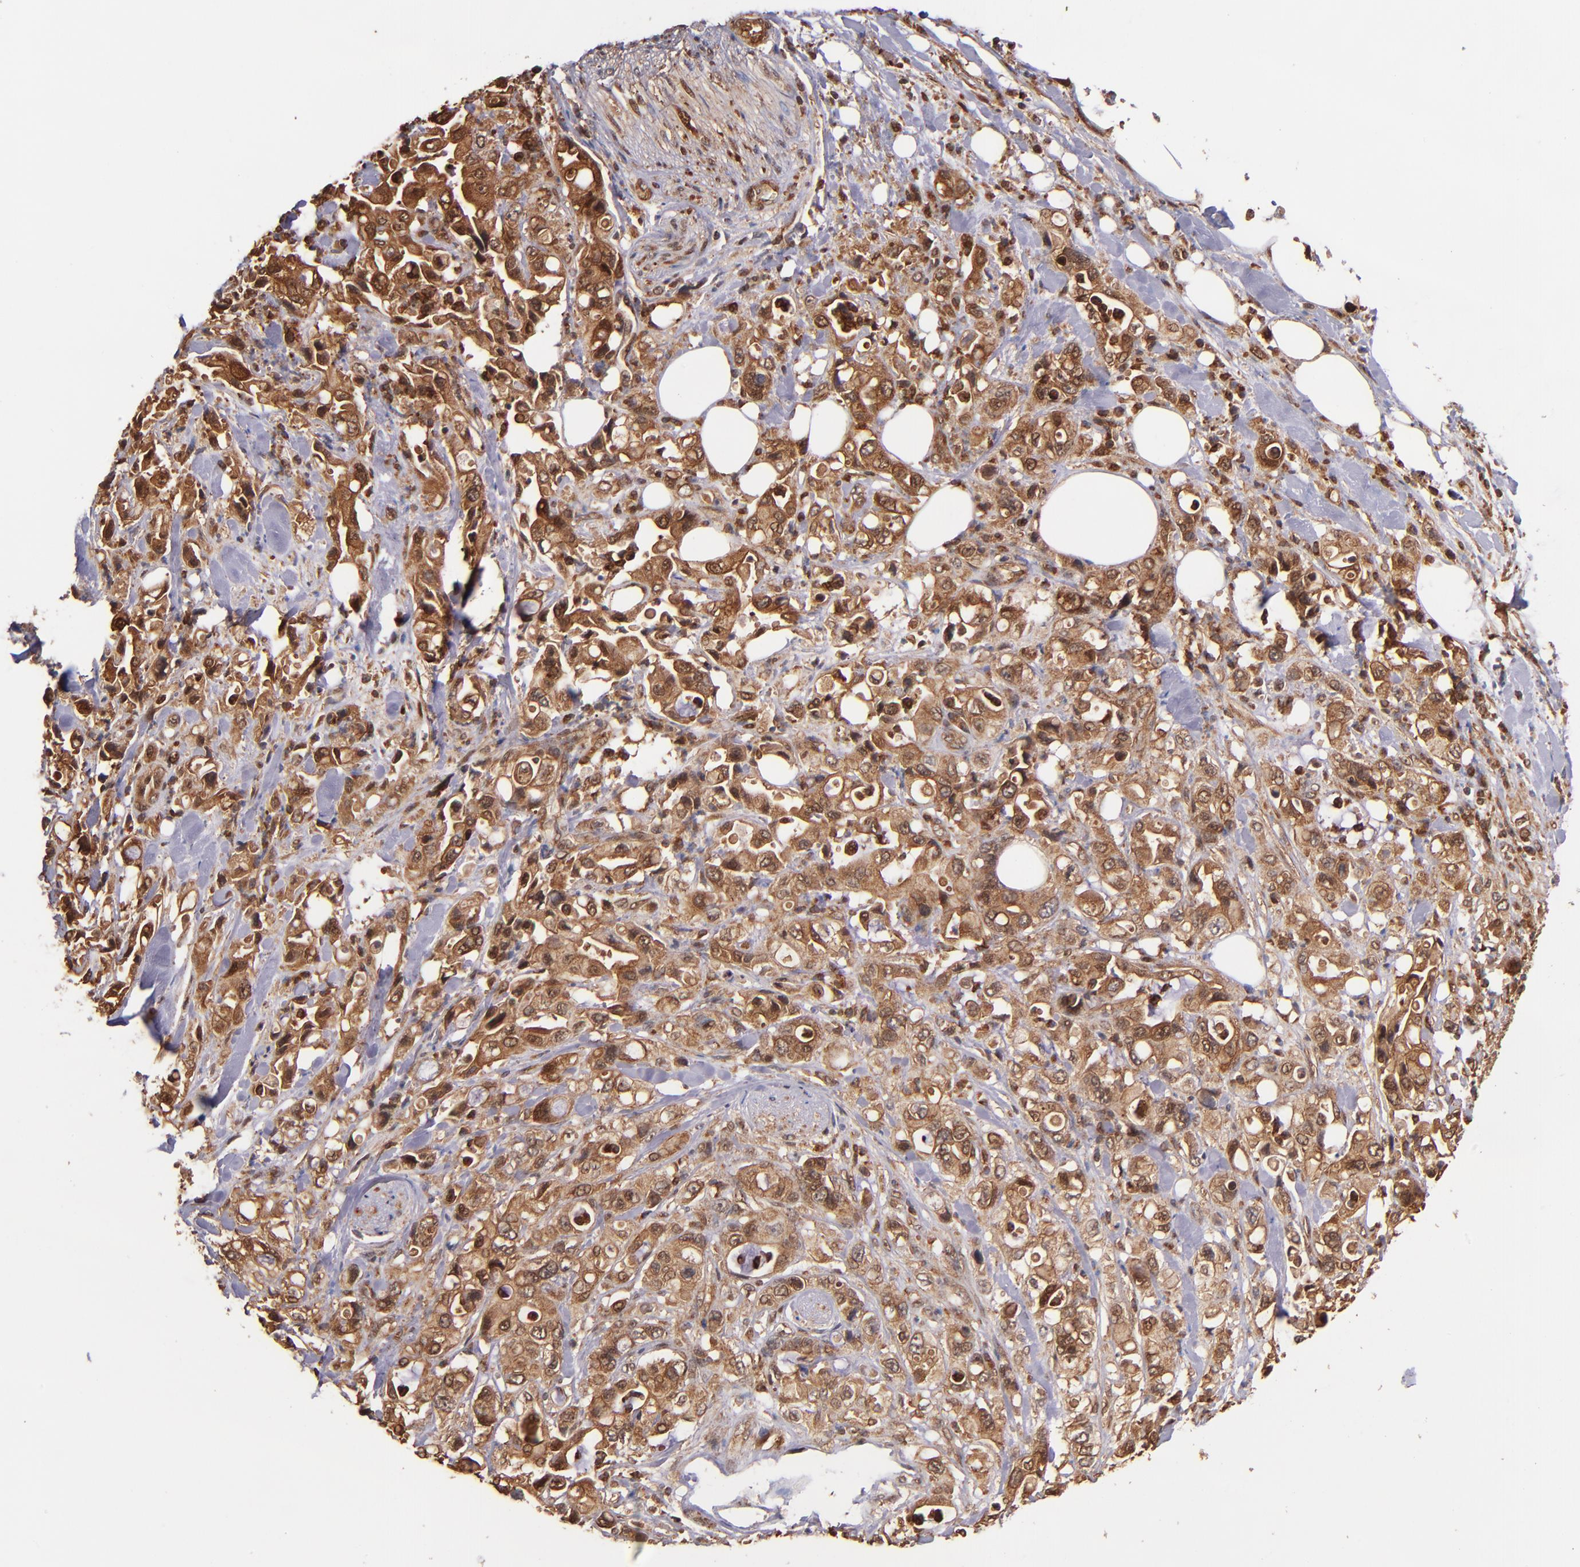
{"staining": {"intensity": "strong", "quantity": ">75%", "location": "cytoplasmic/membranous"}, "tissue": "pancreatic cancer", "cell_type": "Tumor cells", "image_type": "cancer", "snomed": [{"axis": "morphology", "description": "Adenocarcinoma, NOS"}, {"axis": "topography", "description": "Pancreas"}], "caption": "Immunohistochemical staining of pancreatic adenocarcinoma displays high levels of strong cytoplasmic/membranous expression in approximately >75% of tumor cells.", "gene": "STX8", "patient": {"sex": "male", "age": 70}}